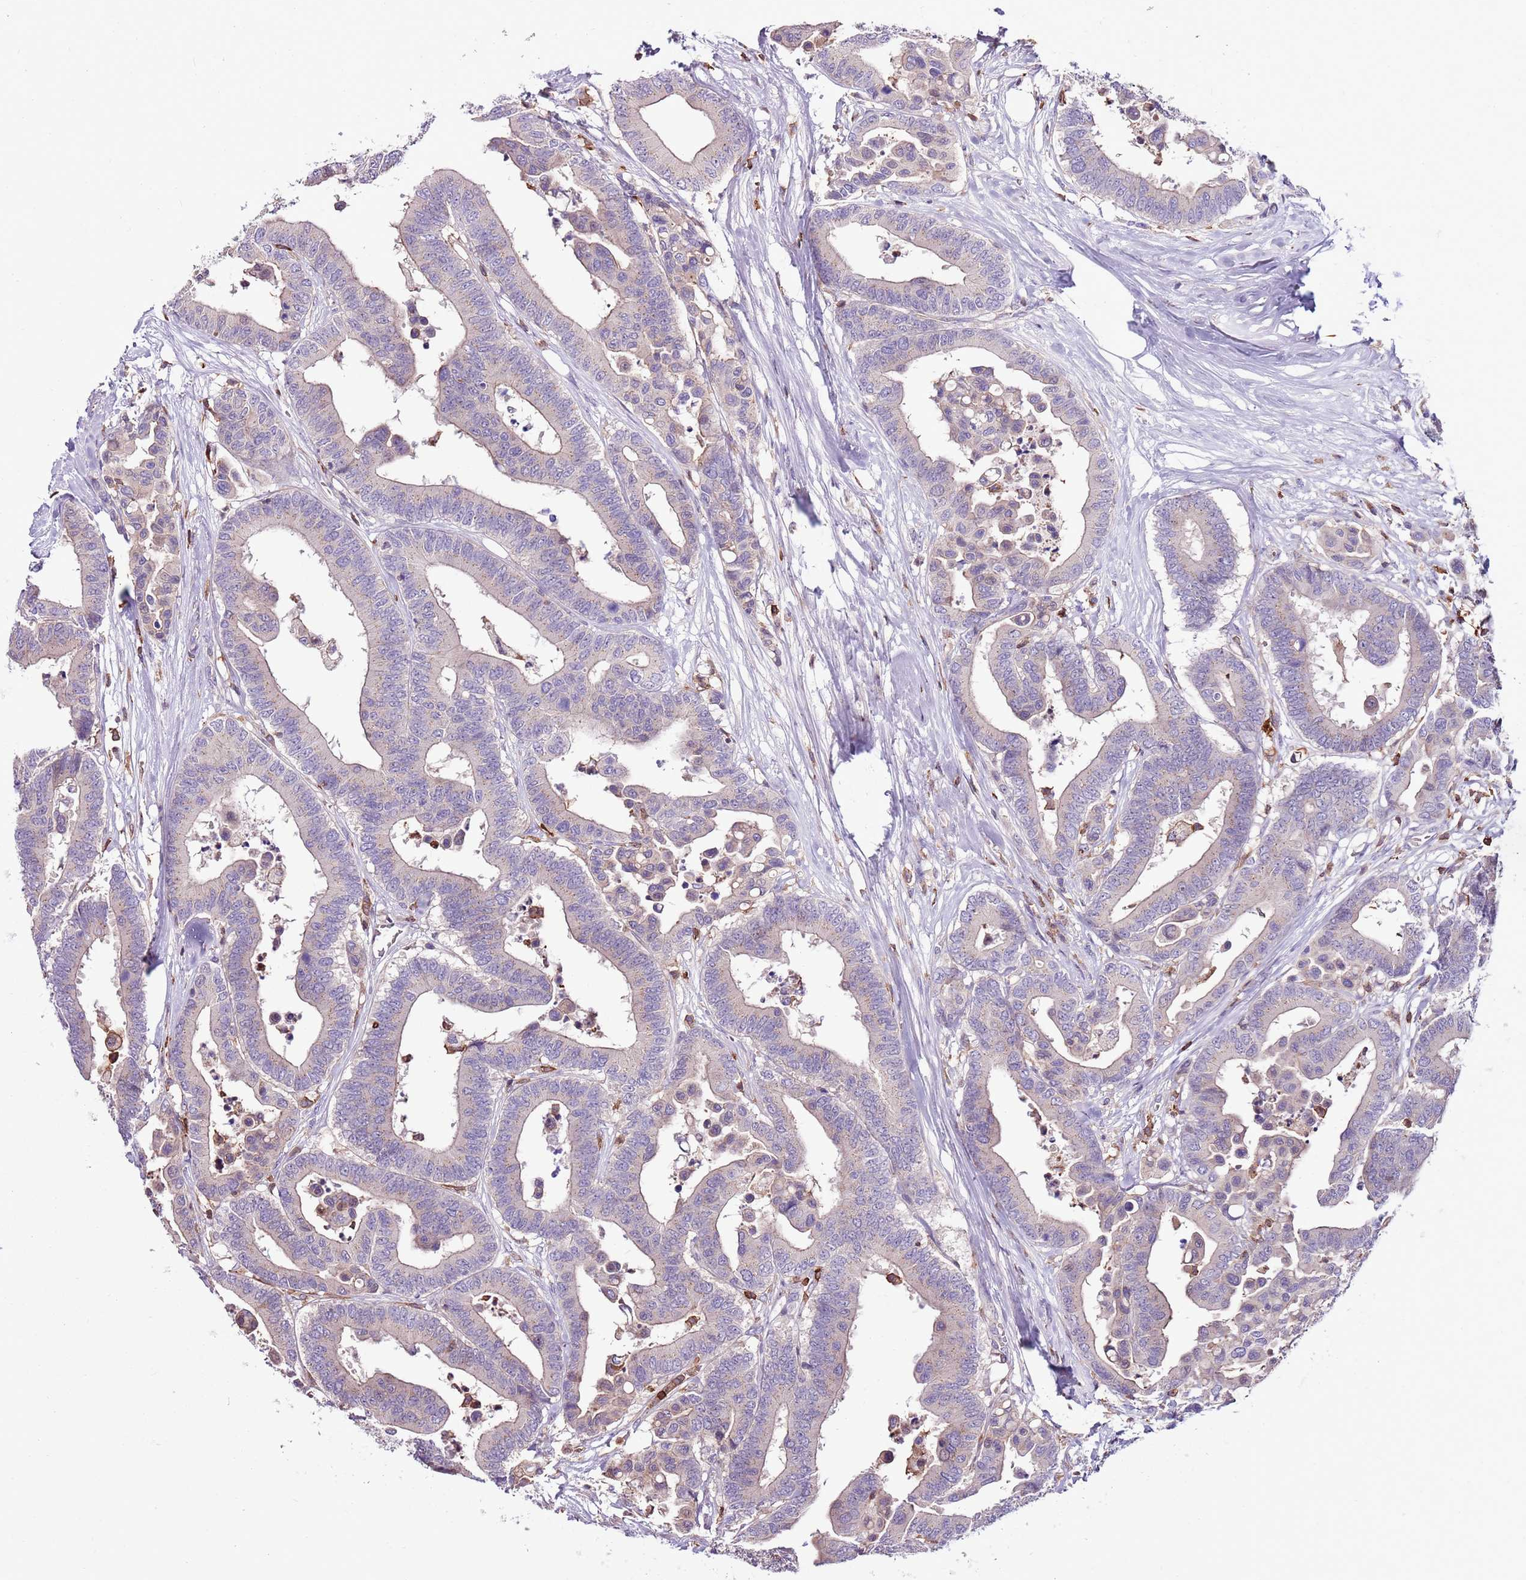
{"staining": {"intensity": "moderate", "quantity": "<25%", "location": "cytoplasmic/membranous"}, "tissue": "colorectal cancer", "cell_type": "Tumor cells", "image_type": "cancer", "snomed": [{"axis": "morphology", "description": "Adenocarcinoma, NOS"}, {"axis": "topography", "description": "Colon"}], "caption": "Immunohistochemistry micrograph of neoplastic tissue: colorectal cancer stained using immunohistochemistry reveals low levels of moderate protein expression localized specifically in the cytoplasmic/membranous of tumor cells, appearing as a cytoplasmic/membranous brown color.", "gene": "ZSWIM1", "patient": {"sex": "male", "age": 82}}